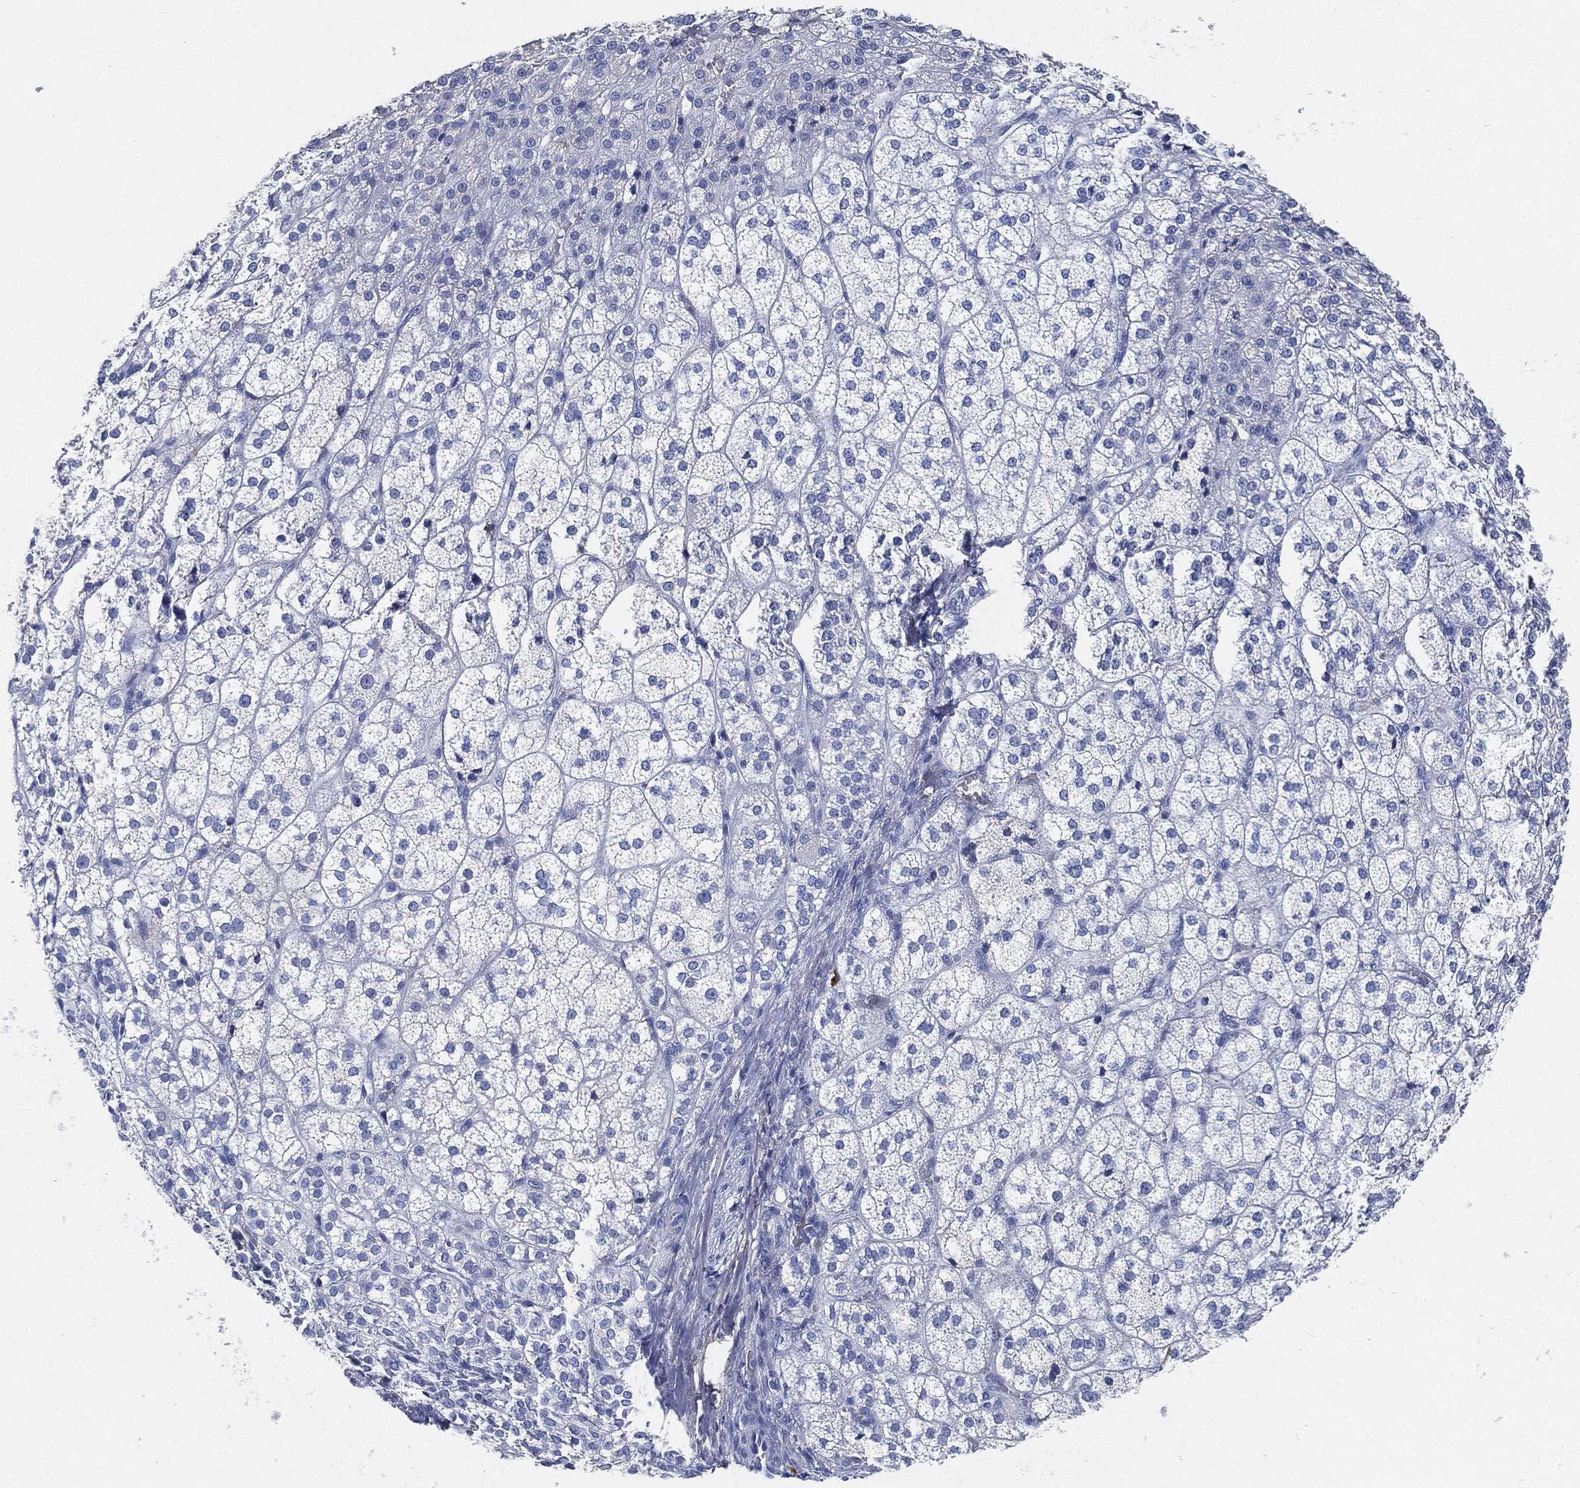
{"staining": {"intensity": "negative", "quantity": "none", "location": "none"}, "tissue": "adrenal gland", "cell_type": "Glandular cells", "image_type": "normal", "snomed": [{"axis": "morphology", "description": "Normal tissue, NOS"}, {"axis": "topography", "description": "Adrenal gland"}], "caption": "The IHC image has no significant staining in glandular cells of adrenal gland. Brightfield microscopy of immunohistochemistry stained with DAB (3,3'-diaminobenzidine) (brown) and hematoxylin (blue), captured at high magnification.", "gene": "IGLV6", "patient": {"sex": "female", "age": 60}}